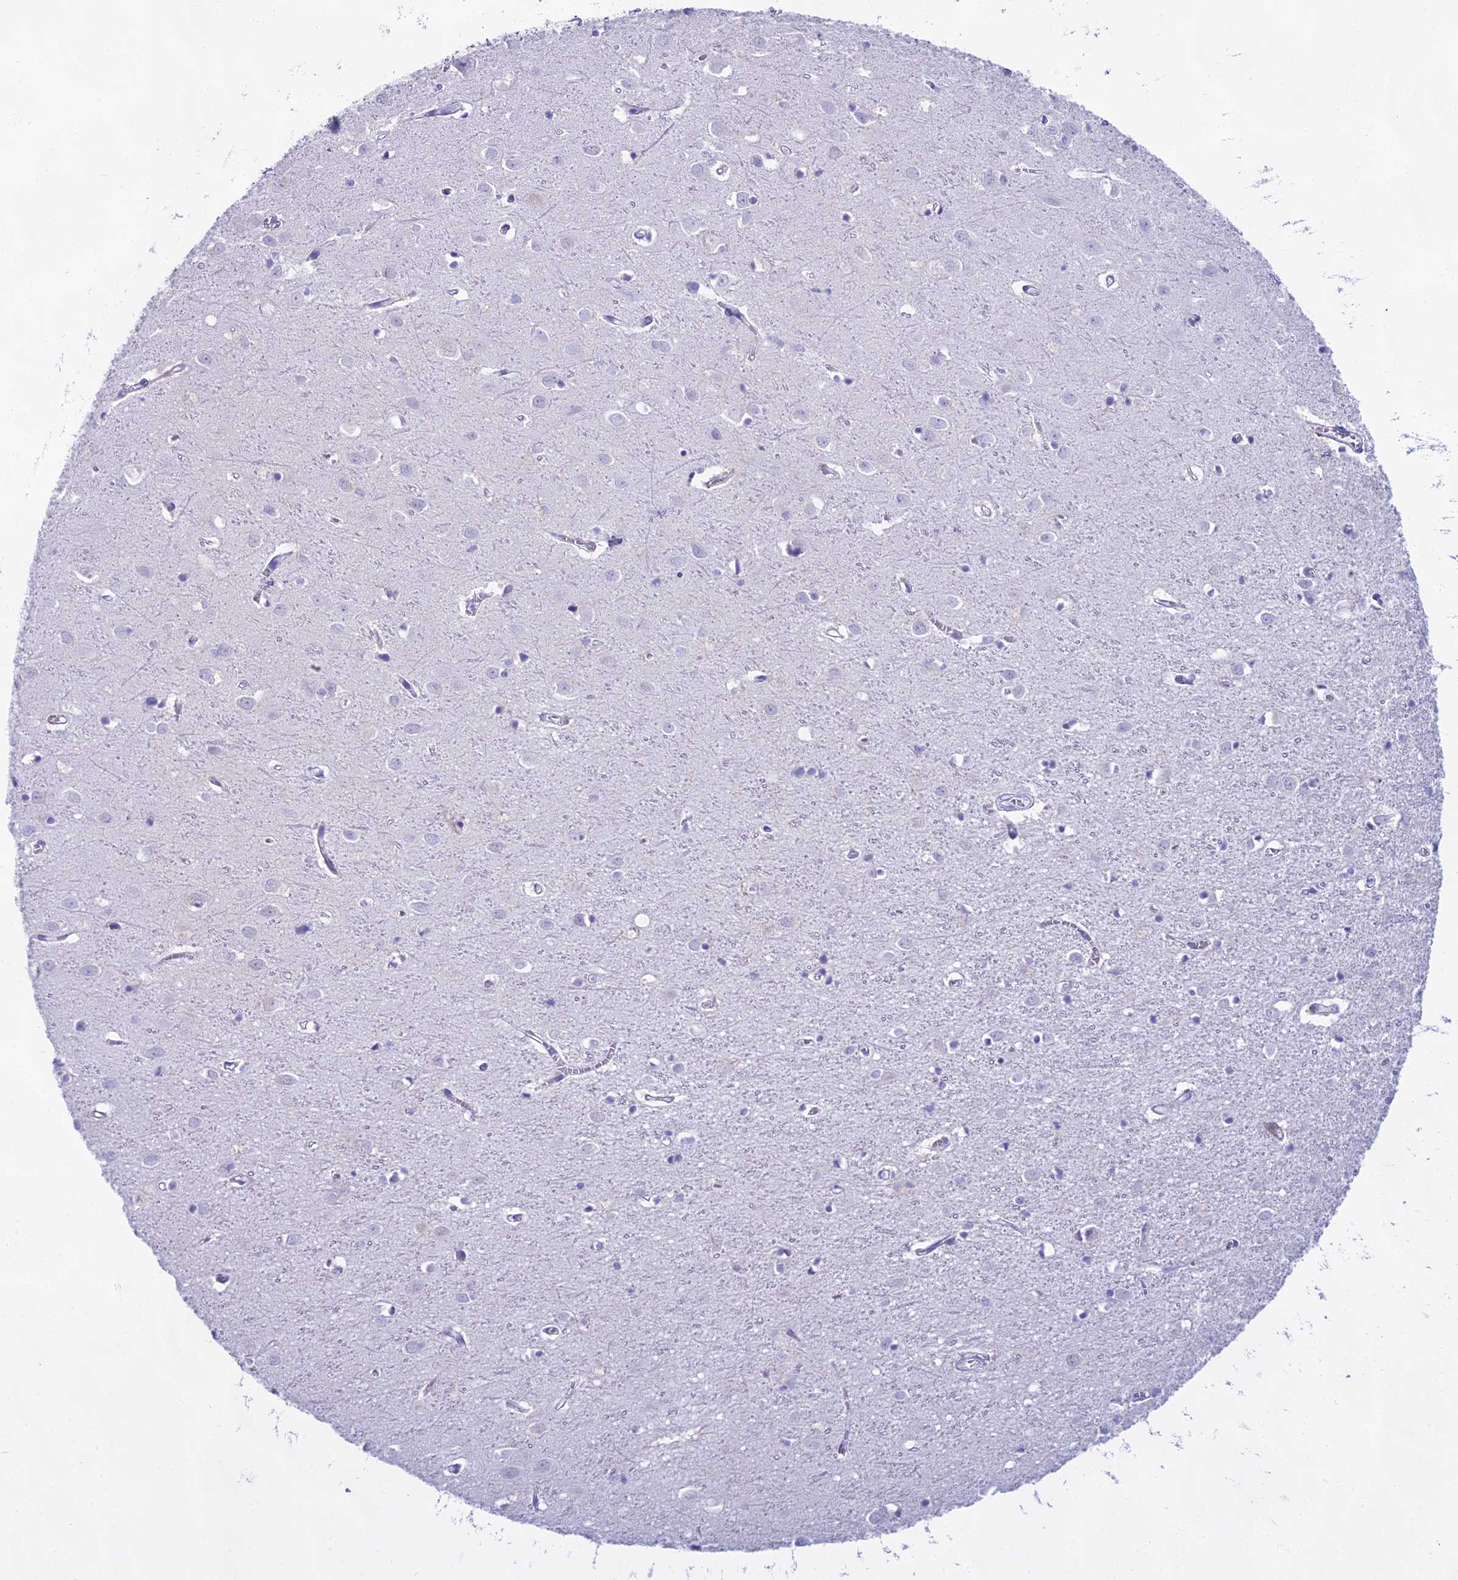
{"staining": {"intensity": "negative", "quantity": "none", "location": "none"}, "tissue": "cerebral cortex", "cell_type": "Endothelial cells", "image_type": "normal", "snomed": [{"axis": "morphology", "description": "Normal tissue, NOS"}, {"axis": "topography", "description": "Cerebral cortex"}], "caption": "An IHC photomicrograph of unremarkable cerebral cortex is shown. There is no staining in endothelial cells of cerebral cortex. Brightfield microscopy of IHC stained with DAB (3,3'-diaminobenzidine) (brown) and hematoxylin (blue), captured at high magnification.", "gene": "CGB1", "patient": {"sex": "female", "age": 64}}